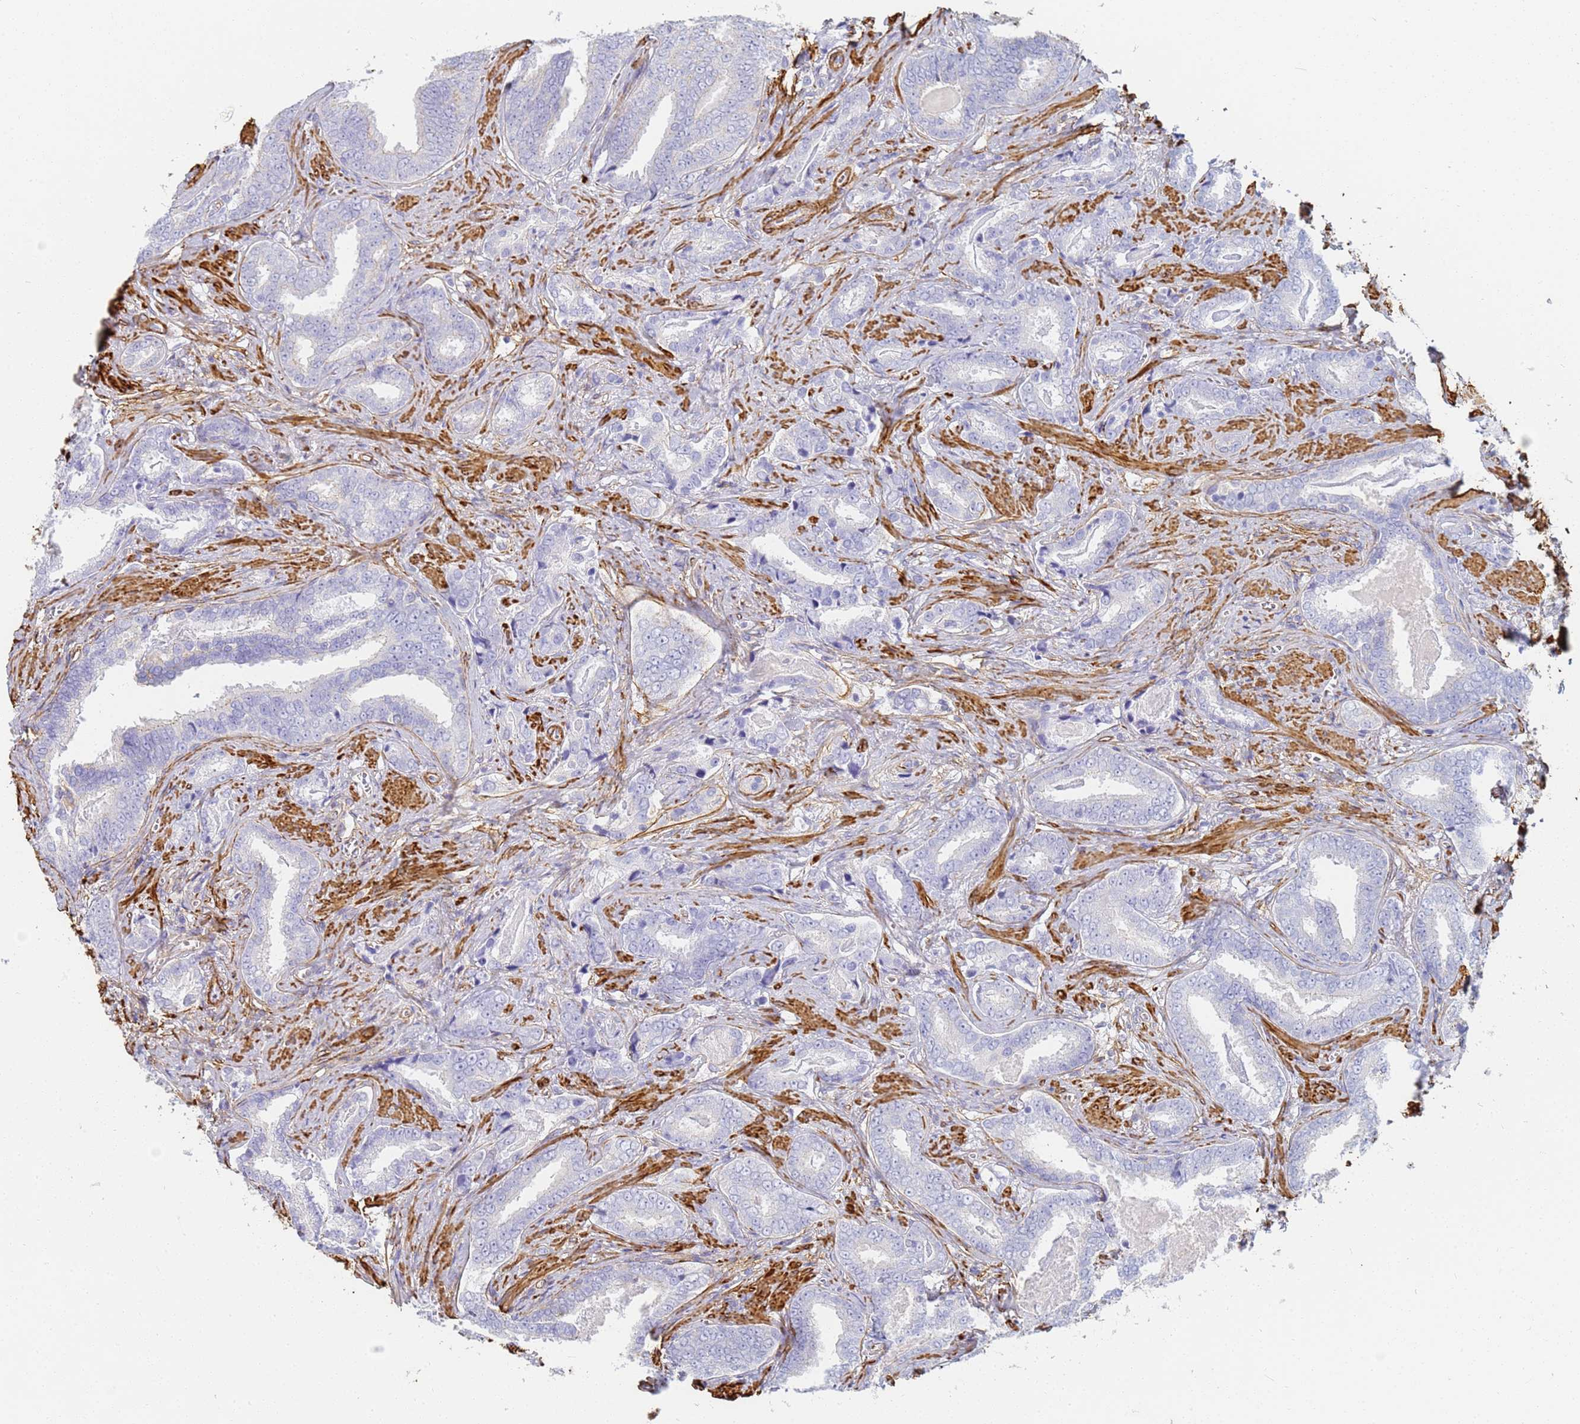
{"staining": {"intensity": "negative", "quantity": "none", "location": "none"}, "tissue": "prostate cancer", "cell_type": "Tumor cells", "image_type": "cancer", "snomed": [{"axis": "morphology", "description": "Adenocarcinoma, High grade"}, {"axis": "topography", "description": "Prostate"}], "caption": "Immunohistochemistry photomicrograph of prostate cancer (adenocarcinoma (high-grade)) stained for a protein (brown), which reveals no positivity in tumor cells.", "gene": "TPM1", "patient": {"sex": "male", "age": 67}}